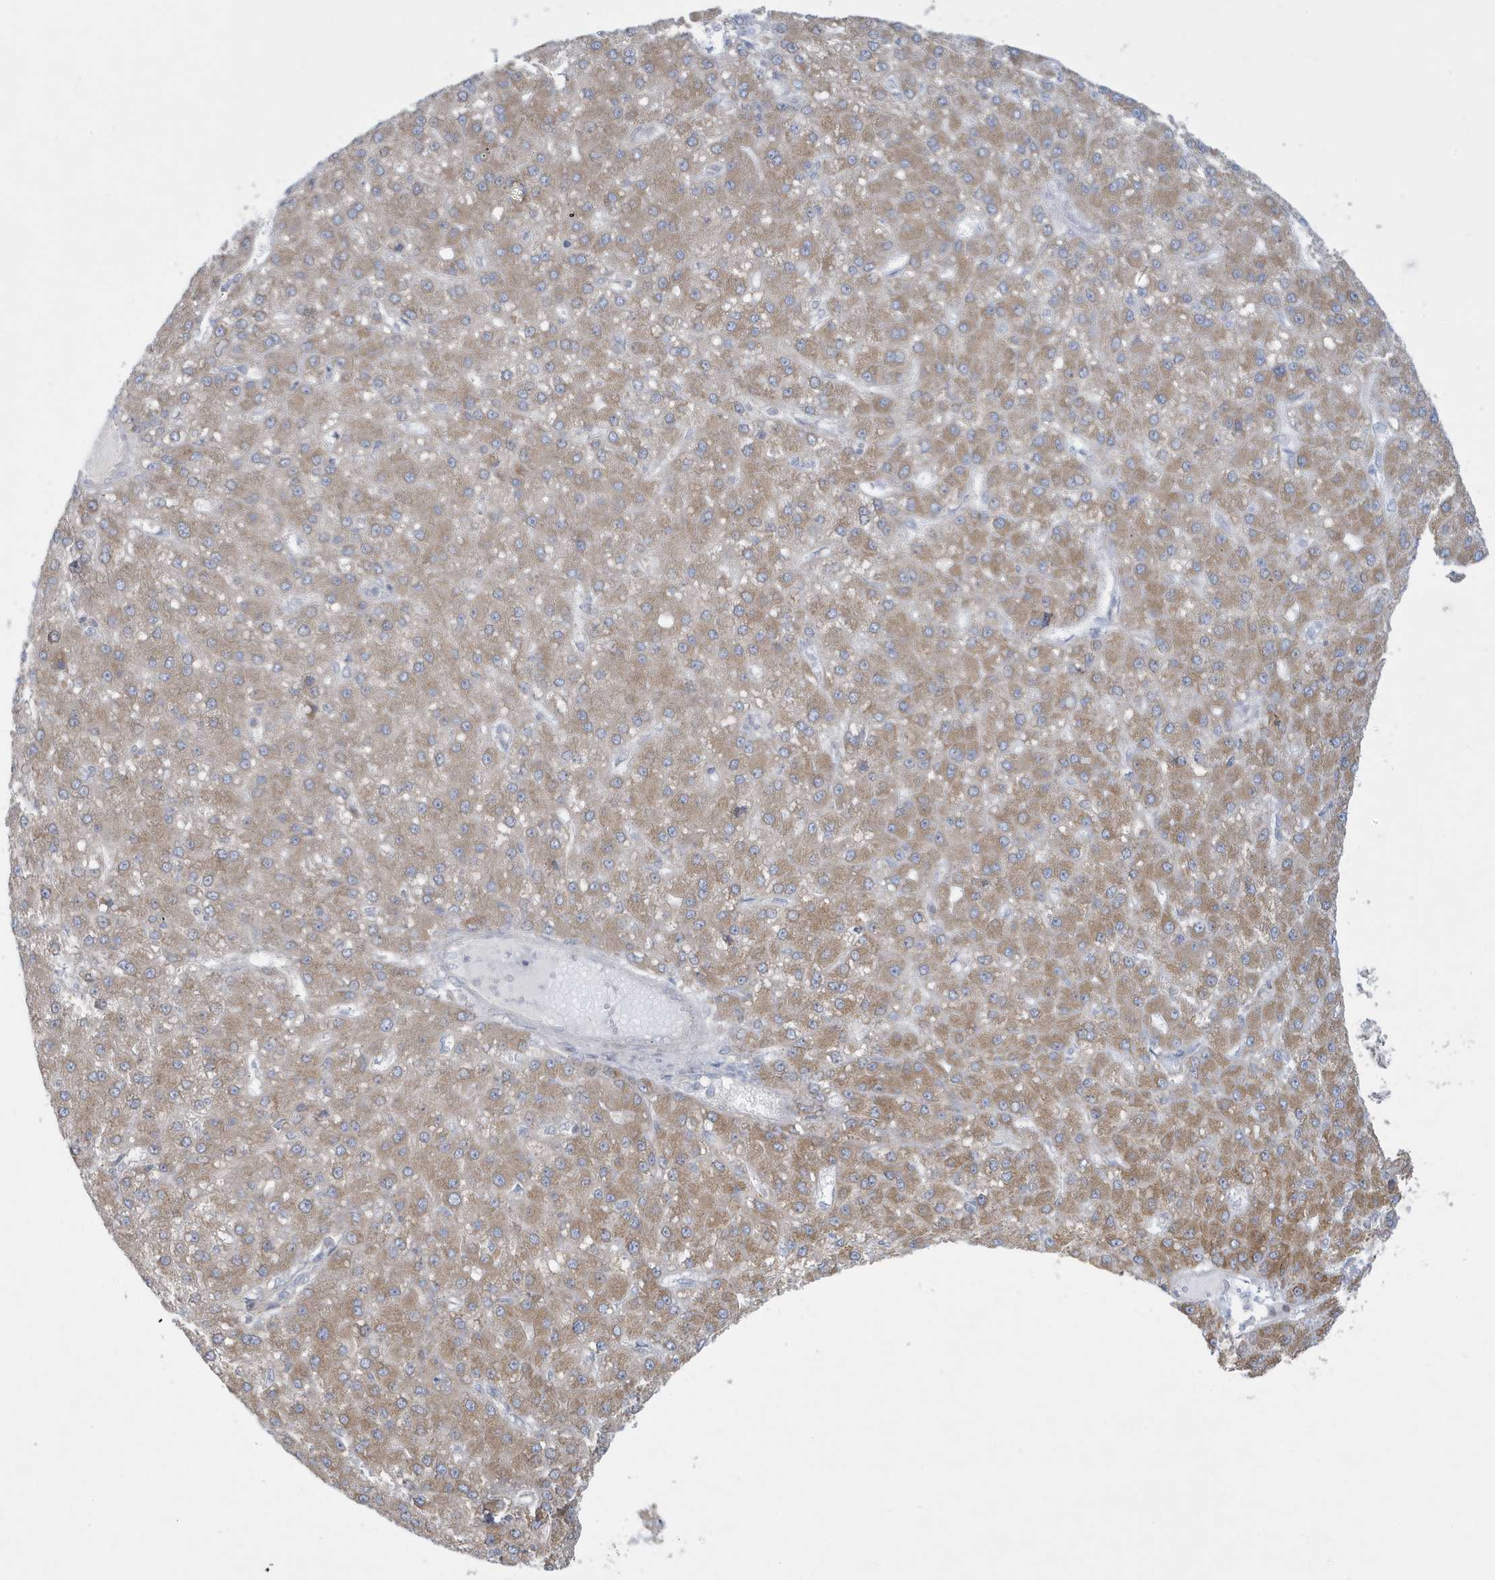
{"staining": {"intensity": "moderate", "quantity": ">75%", "location": "cytoplasmic/membranous"}, "tissue": "liver cancer", "cell_type": "Tumor cells", "image_type": "cancer", "snomed": [{"axis": "morphology", "description": "Carcinoma, Hepatocellular, NOS"}, {"axis": "topography", "description": "Liver"}], "caption": "Hepatocellular carcinoma (liver) stained with DAB immunohistochemistry (IHC) demonstrates medium levels of moderate cytoplasmic/membranous positivity in approximately >75% of tumor cells. The staining is performed using DAB brown chromogen to label protein expression. The nuclei are counter-stained blue using hematoxylin.", "gene": "SLAMF9", "patient": {"sex": "male", "age": 67}}